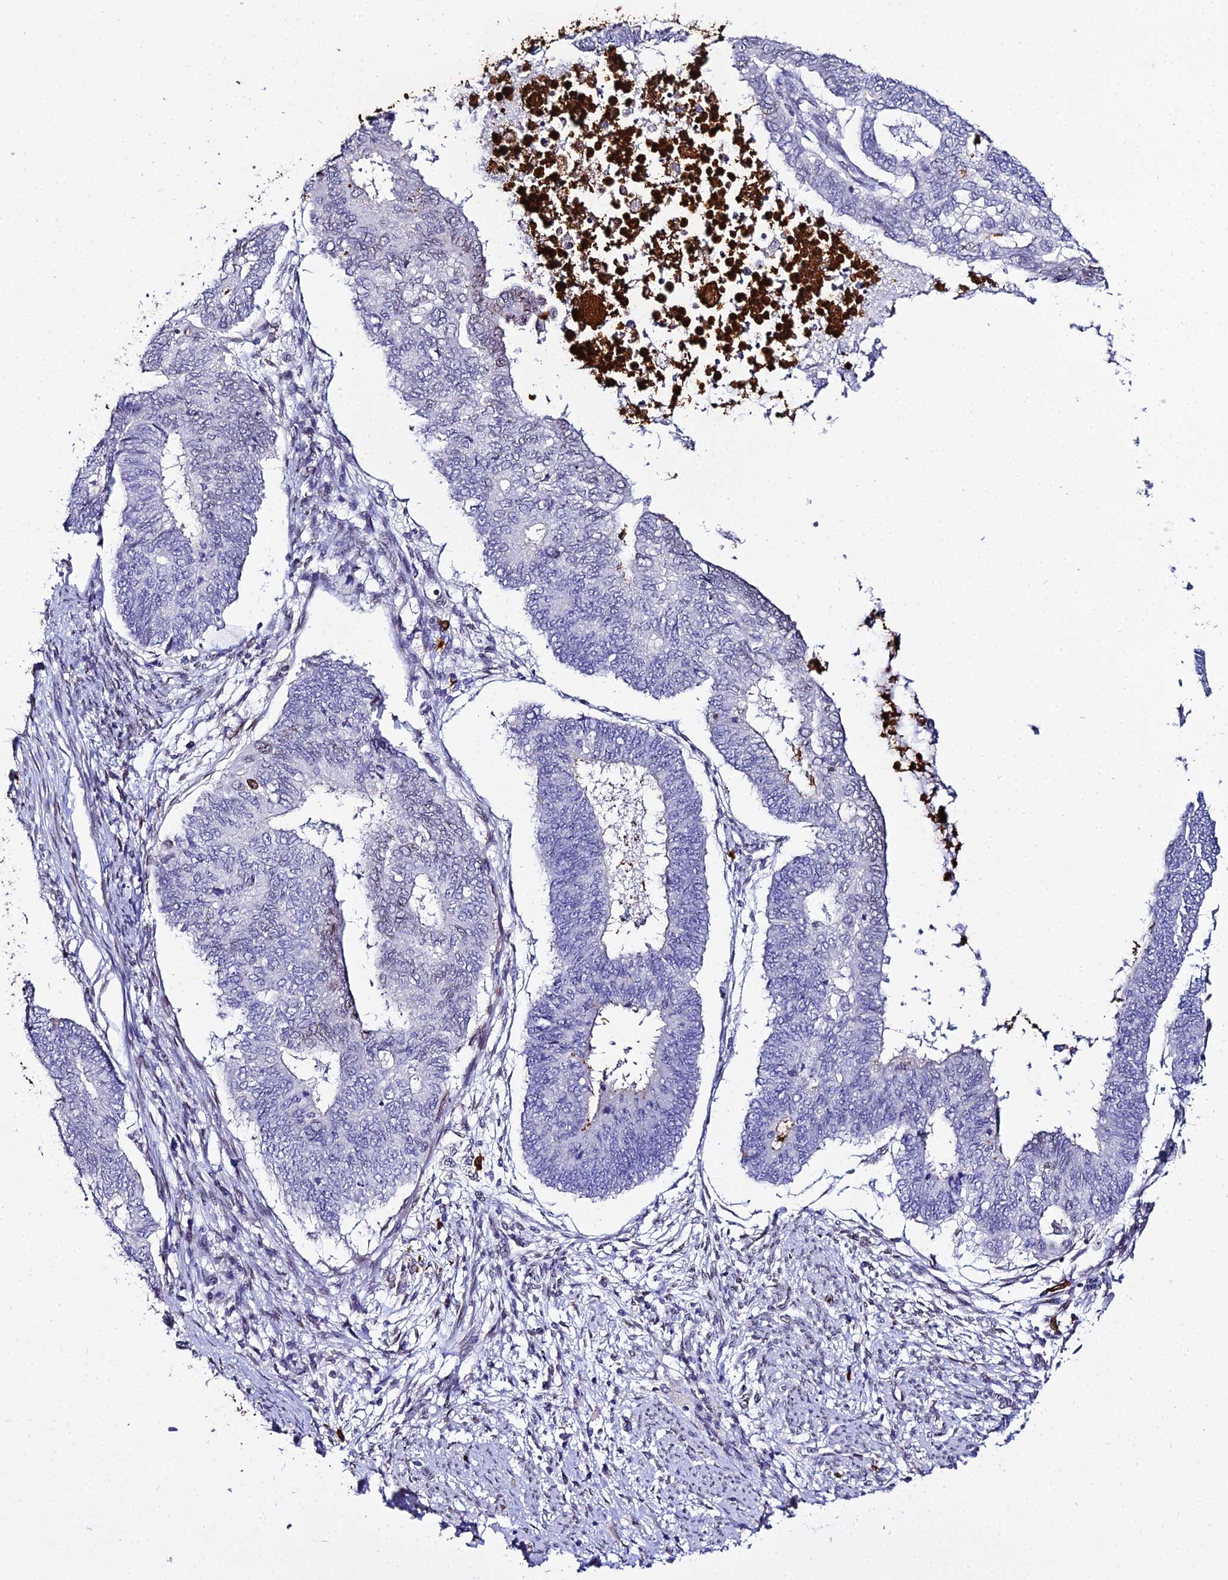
{"staining": {"intensity": "negative", "quantity": "none", "location": "none"}, "tissue": "endometrial cancer", "cell_type": "Tumor cells", "image_type": "cancer", "snomed": [{"axis": "morphology", "description": "Adenocarcinoma, NOS"}, {"axis": "topography", "description": "Endometrium"}], "caption": "Immunohistochemical staining of endometrial adenocarcinoma exhibits no significant expression in tumor cells.", "gene": "MCM10", "patient": {"sex": "female", "age": 68}}